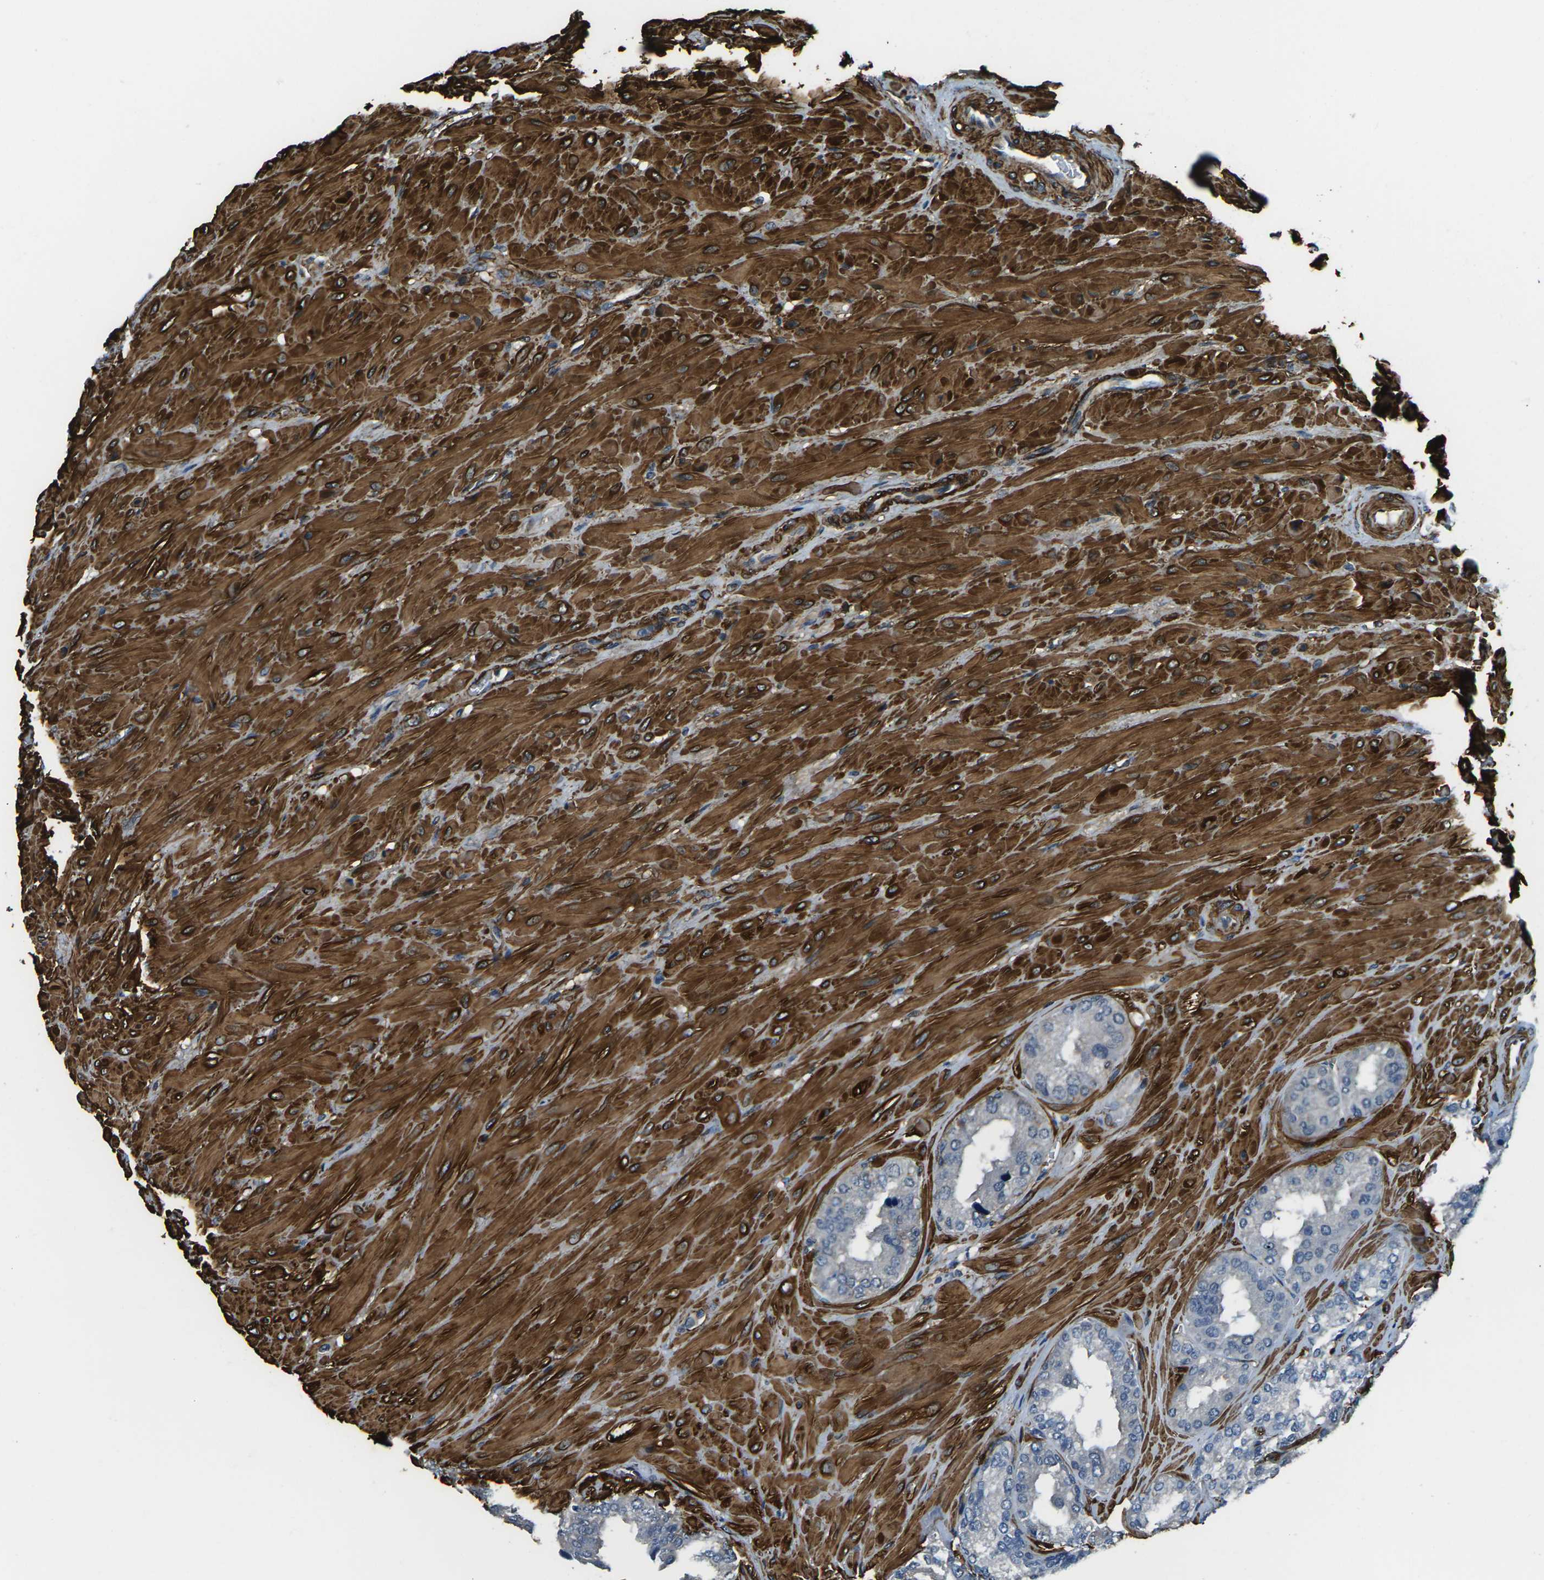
{"staining": {"intensity": "negative", "quantity": "none", "location": "none"}, "tissue": "seminal vesicle", "cell_type": "Glandular cells", "image_type": "normal", "snomed": [{"axis": "morphology", "description": "Normal tissue, NOS"}, {"axis": "topography", "description": "Prostate"}, {"axis": "topography", "description": "Seminal veicle"}], "caption": "Photomicrograph shows no significant protein positivity in glandular cells of unremarkable seminal vesicle. (Brightfield microscopy of DAB immunohistochemistry at high magnification).", "gene": "GRAMD1C", "patient": {"sex": "male", "age": 51}}